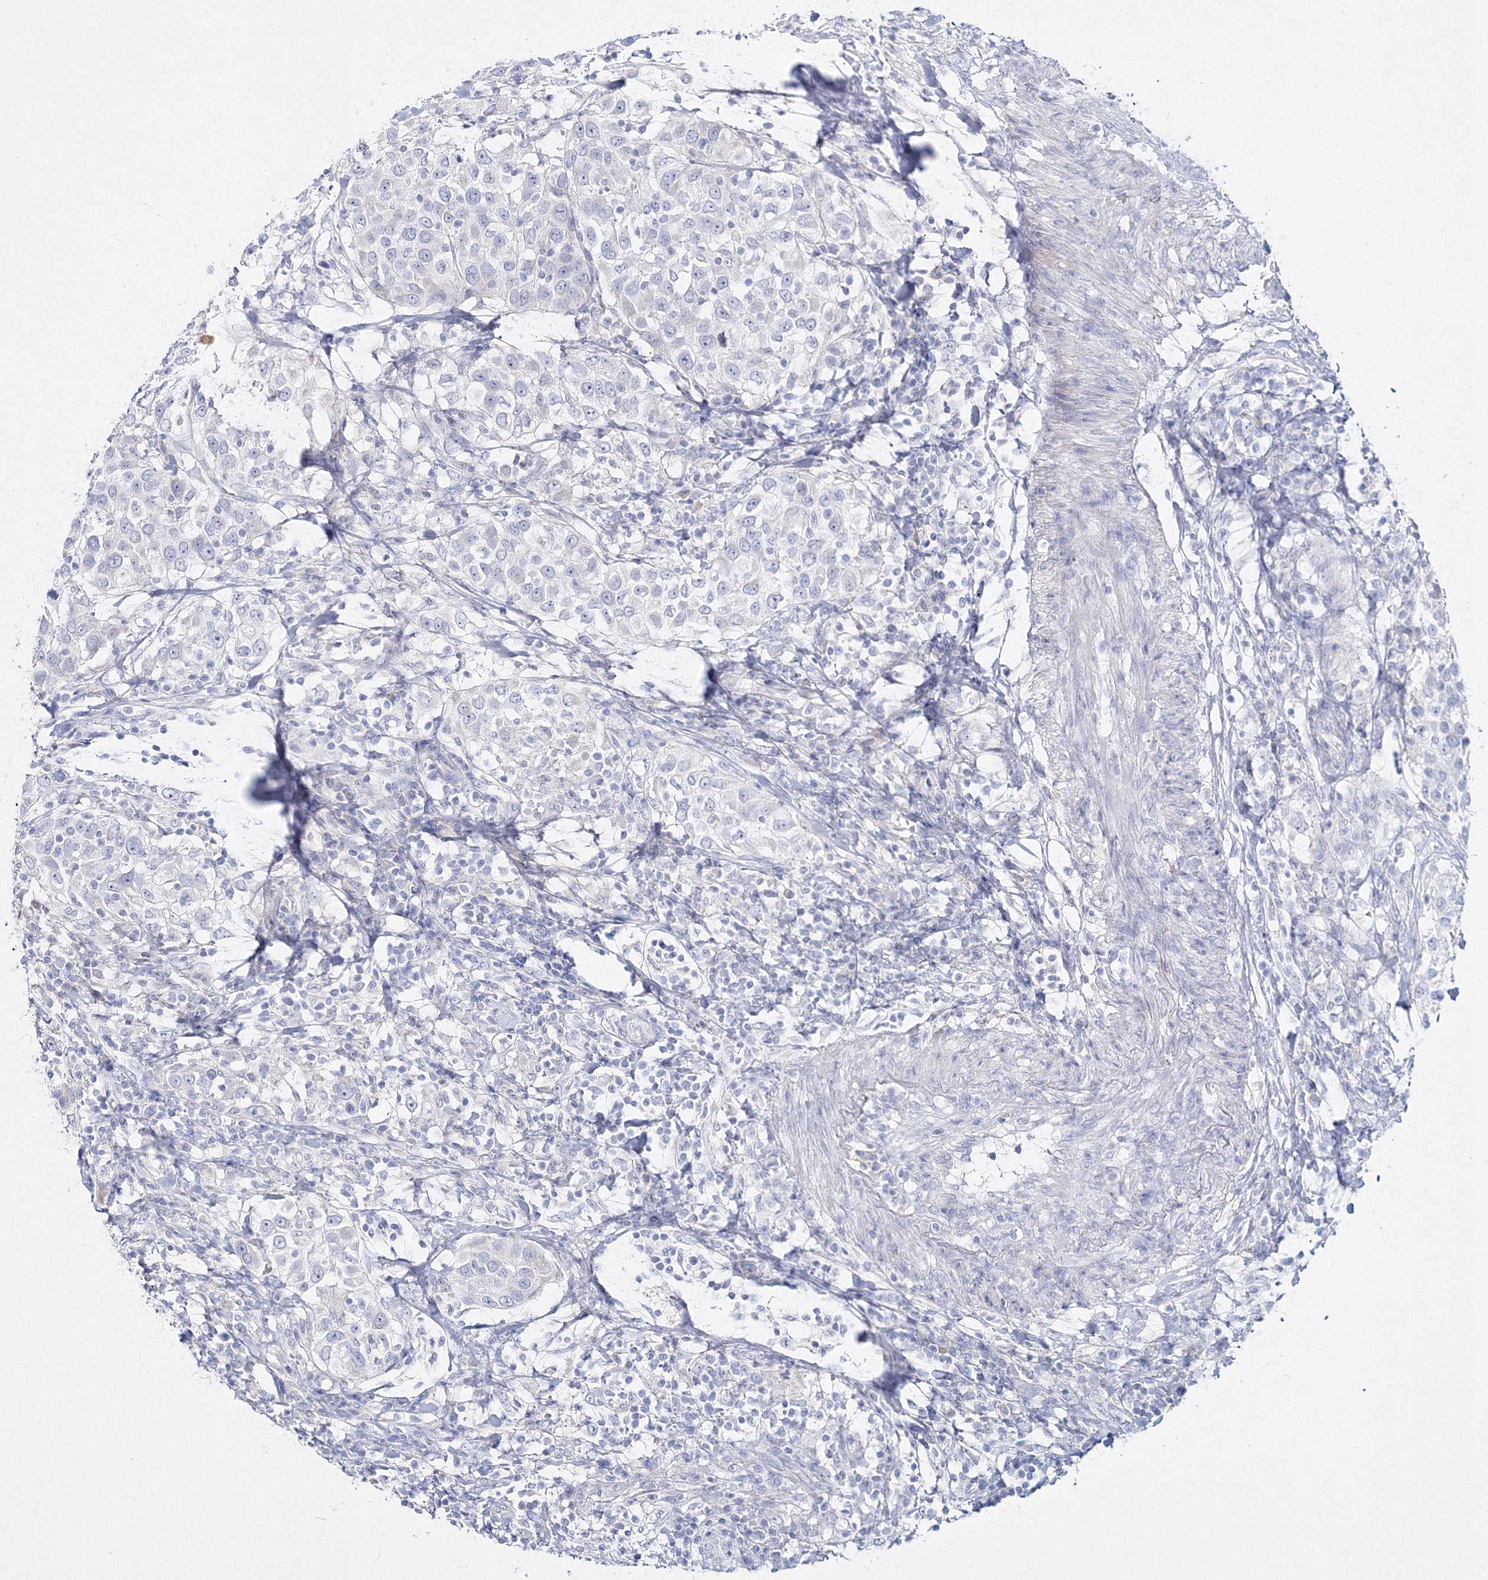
{"staining": {"intensity": "negative", "quantity": "none", "location": "none"}, "tissue": "urothelial cancer", "cell_type": "Tumor cells", "image_type": "cancer", "snomed": [{"axis": "morphology", "description": "Urothelial carcinoma, High grade"}, {"axis": "topography", "description": "Urinary bladder"}], "caption": "This photomicrograph is of urothelial carcinoma (high-grade) stained with immunohistochemistry to label a protein in brown with the nuclei are counter-stained blue. There is no expression in tumor cells.", "gene": "NEU4", "patient": {"sex": "female", "age": 80}}